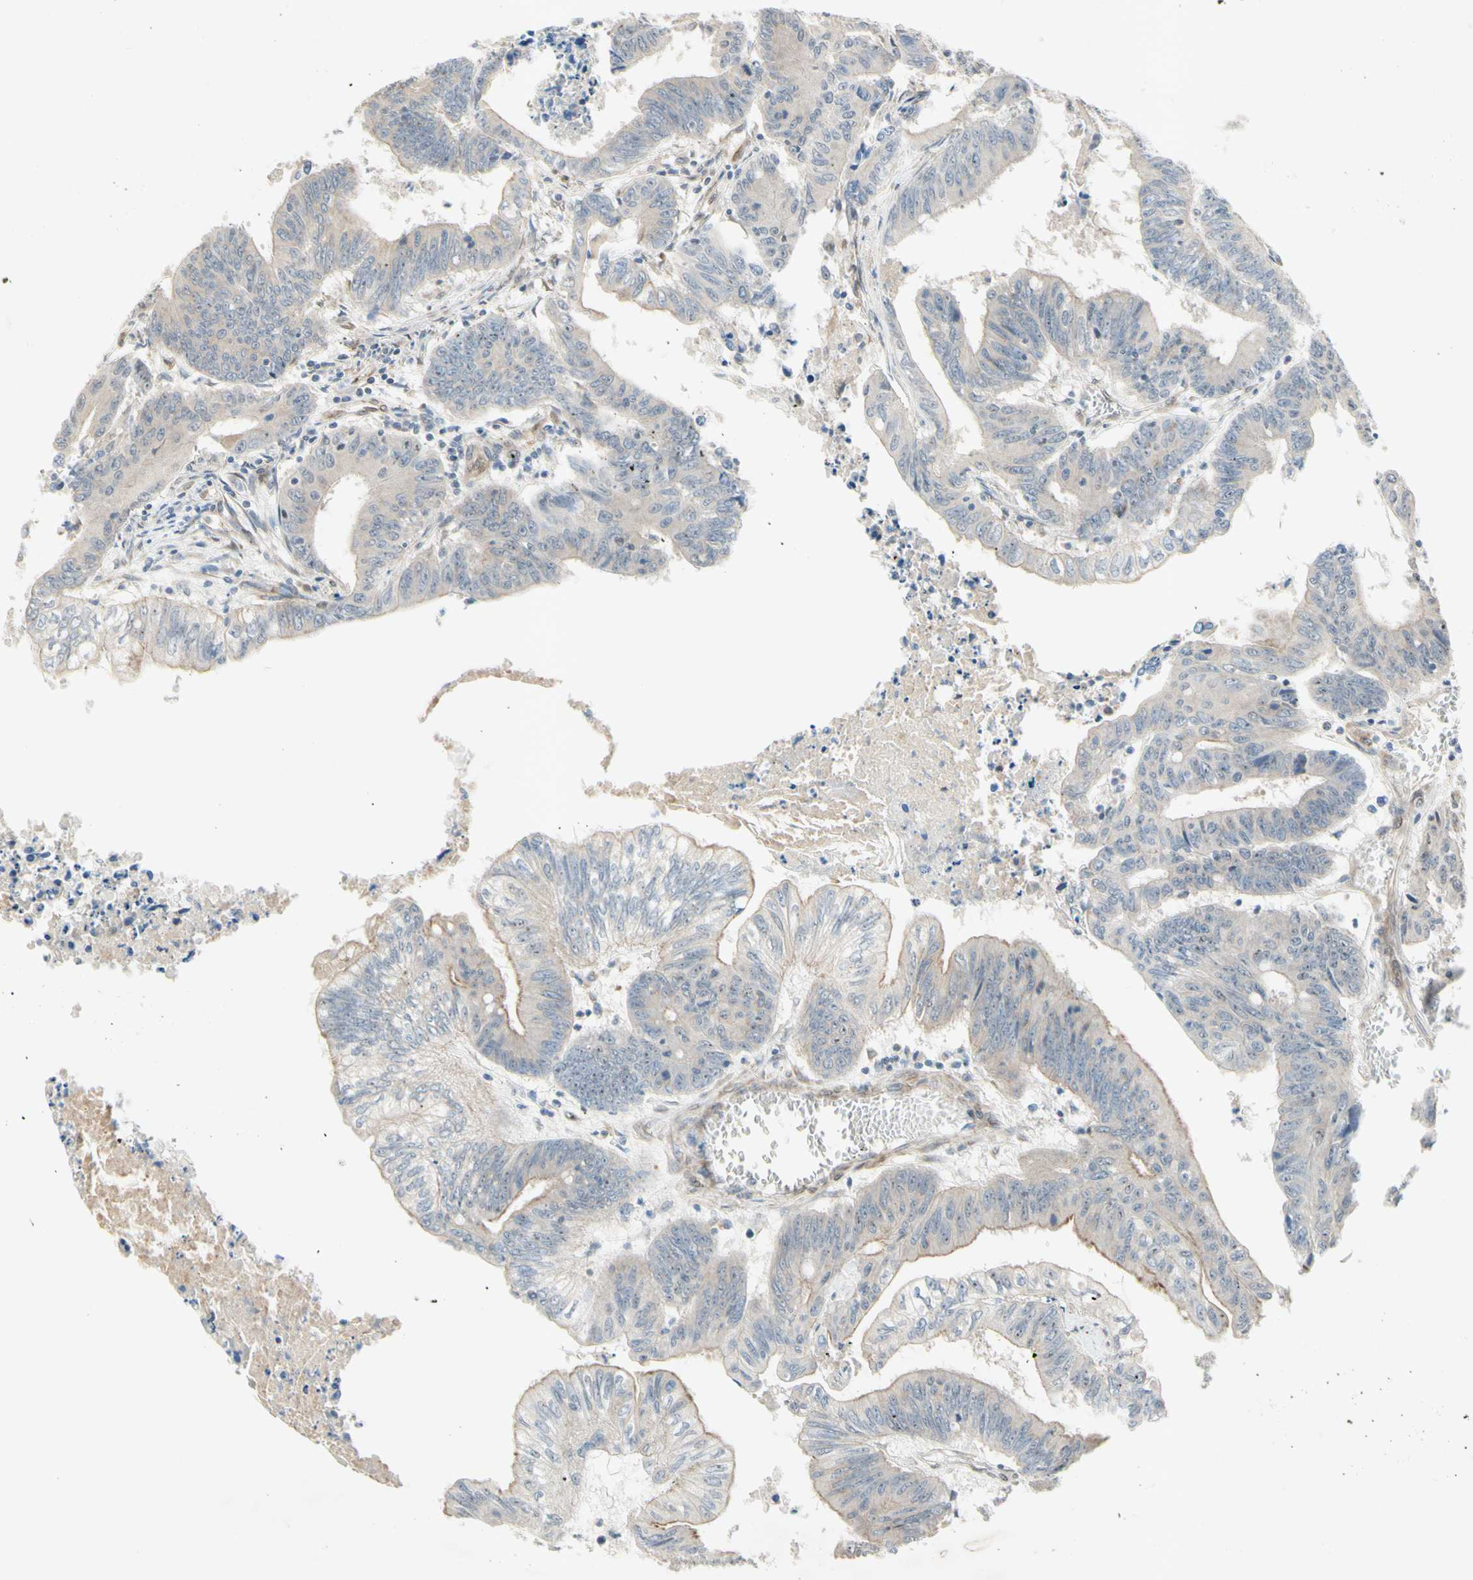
{"staining": {"intensity": "weak", "quantity": ">75%", "location": "cytoplasmic/membranous"}, "tissue": "colorectal cancer", "cell_type": "Tumor cells", "image_type": "cancer", "snomed": [{"axis": "morphology", "description": "Adenocarcinoma, NOS"}, {"axis": "topography", "description": "Colon"}], "caption": "Protein expression analysis of human colorectal adenocarcinoma reveals weak cytoplasmic/membranous staining in about >75% of tumor cells.", "gene": "TRAF2", "patient": {"sex": "male", "age": 45}}